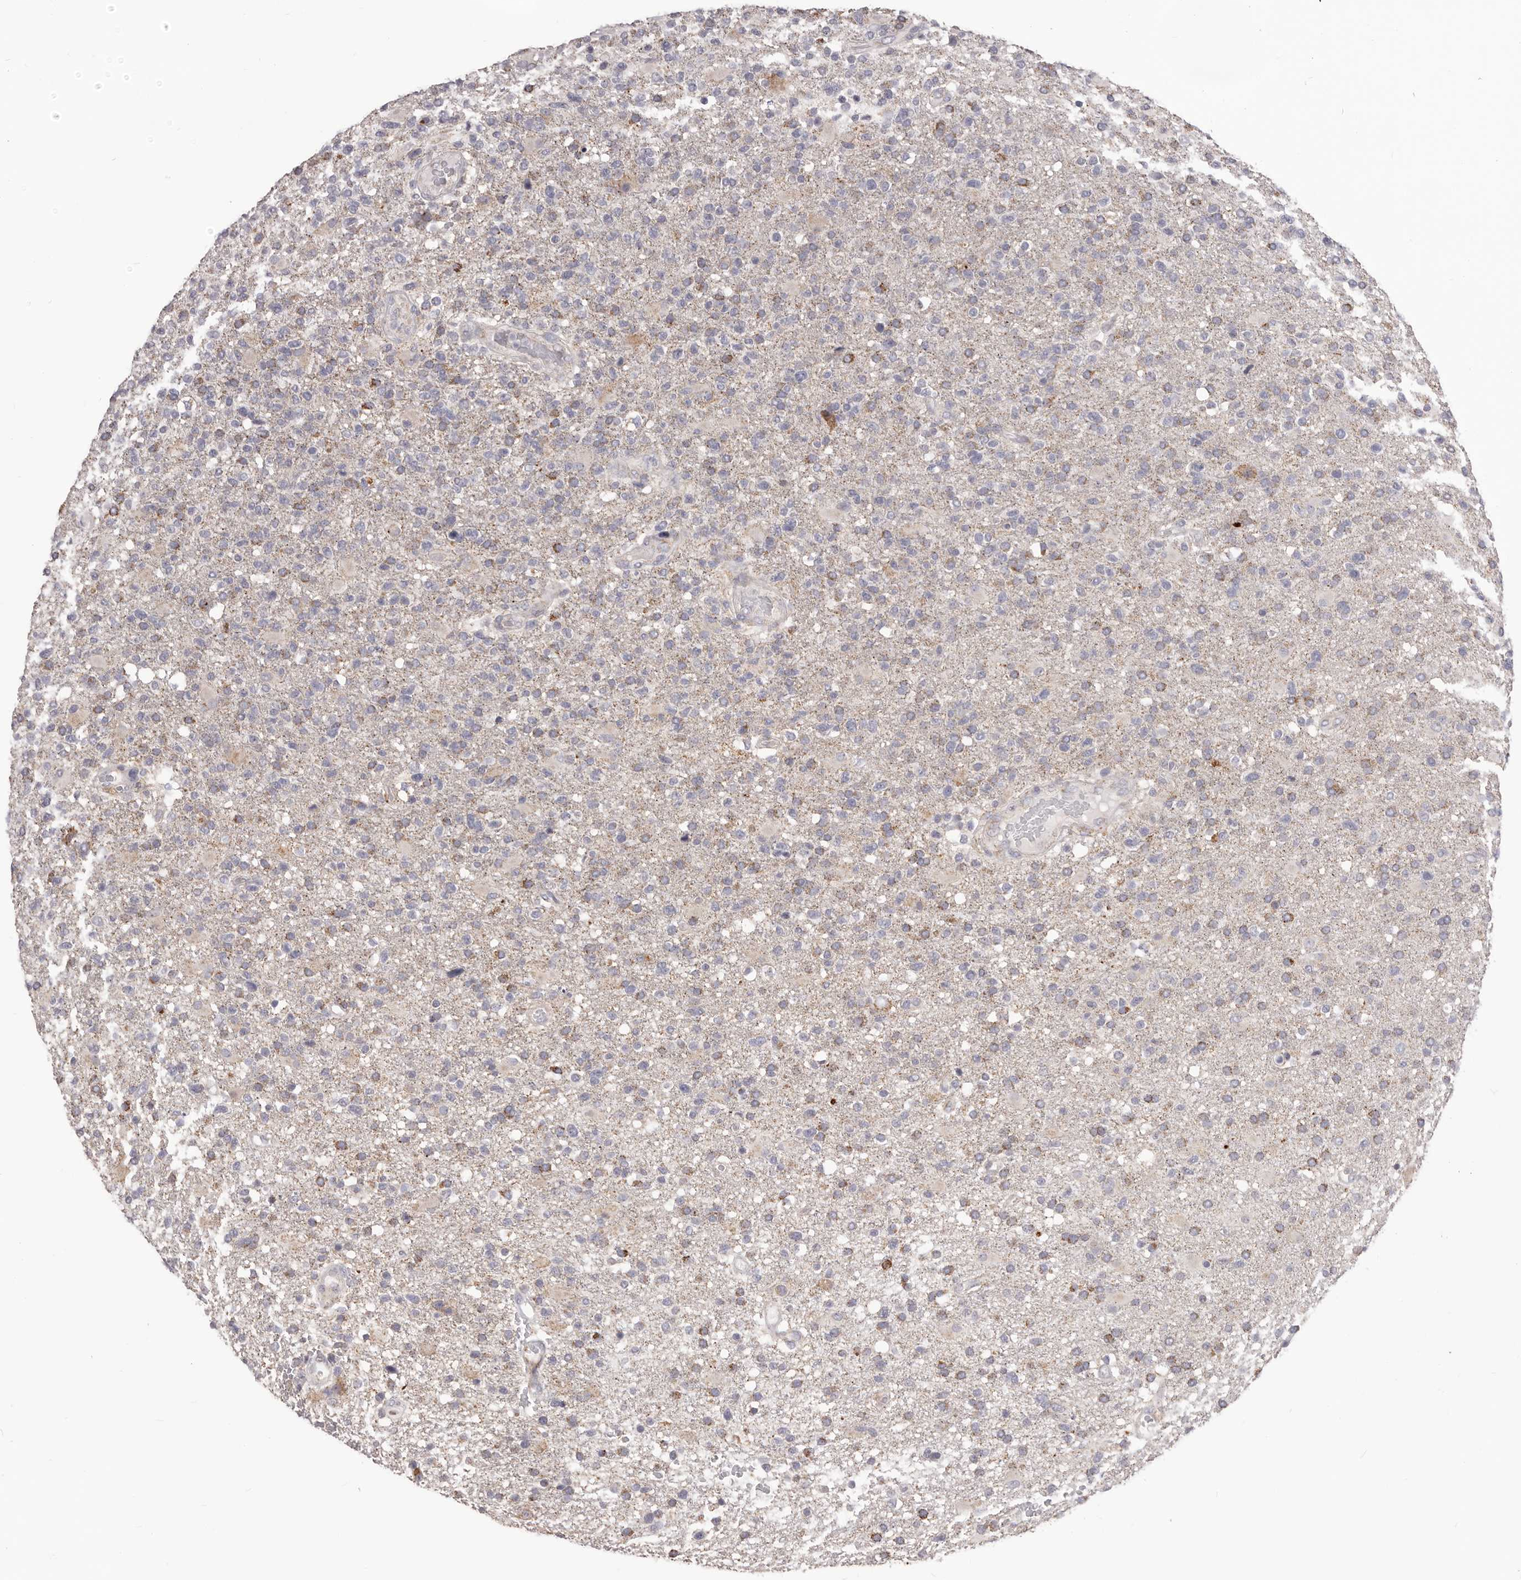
{"staining": {"intensity": "moderate", "quantity": "<25%", "location": "cytoplasmic/membranous"}, "tissue": "glioma", "cell_type": "Tumor cells", "image_type": "cancer", "snomed": [{"axis": "morphology", "description": "Glioma, malignant, High grade"}, {"axis": "topography", "description": "Brain"}], "caption": "This is an image of IHC staining of glioma, which shows moderate positivity in the cytoplasmic/membranous of tumor cells.", "gene": "PRMT2", "patient": {"sex": "male", "age": 72}}